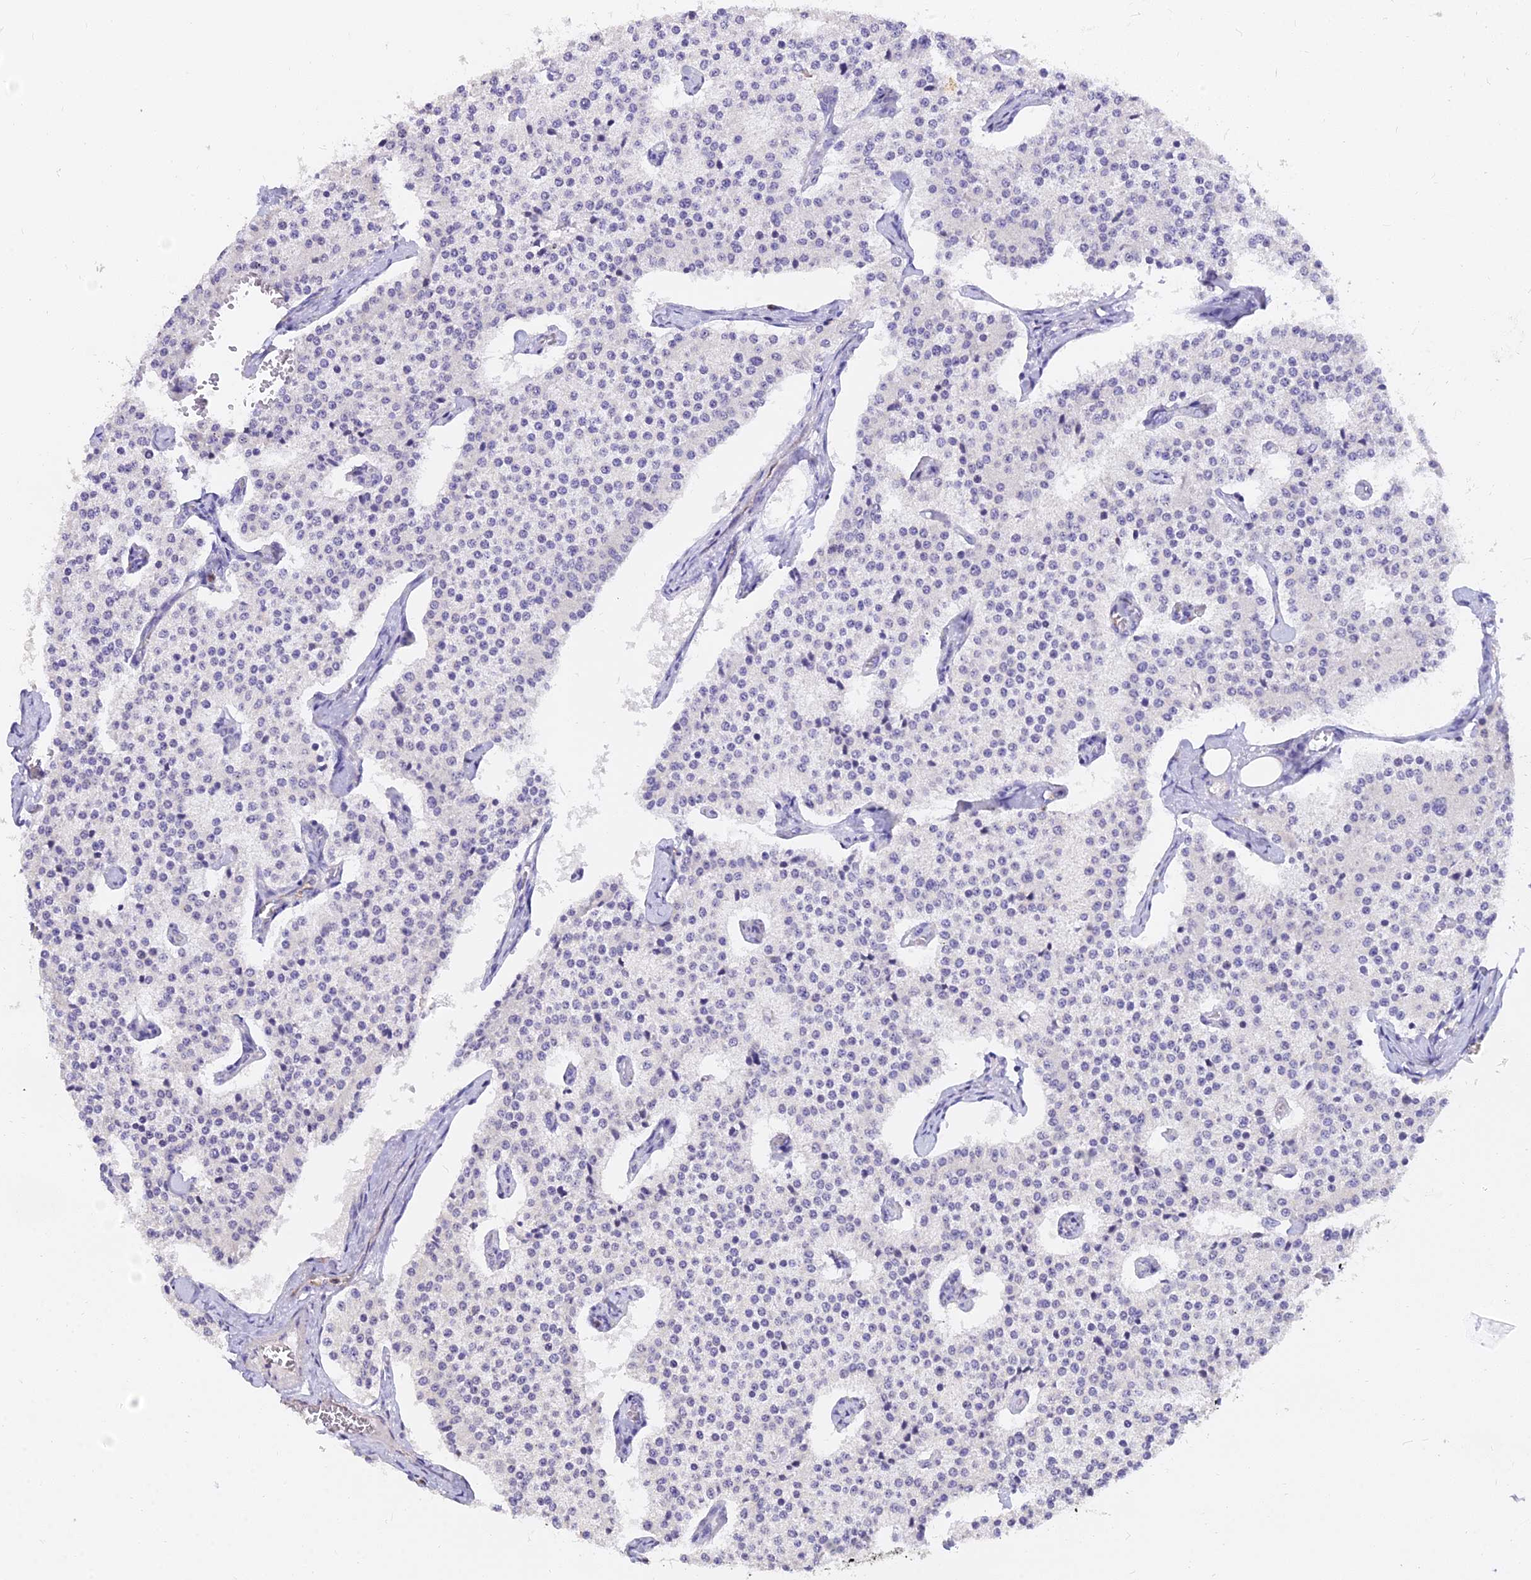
{"staining": {"intensity": "negative", "quantity": "none", "location": "none"}, "tissue": "carcinoid", "cell_type": "Tumor cells", "image_type": "cancer", "snomed": [{"axis": "morphology", "description": "Carcinoid, malignant, NOS"}, {"axis": "topography", "description": "Colon"}], "caption": "Immunohistochemistry (IHC) micrograph of neoplastic tissue: human carcinoid (malignant) stained with DAB (3,3'-diaminobenzidine) reveals no significant protein staining in tumor cells.", "gene": "VWC2L", "patient": {"sex": "female", "age": 52}}